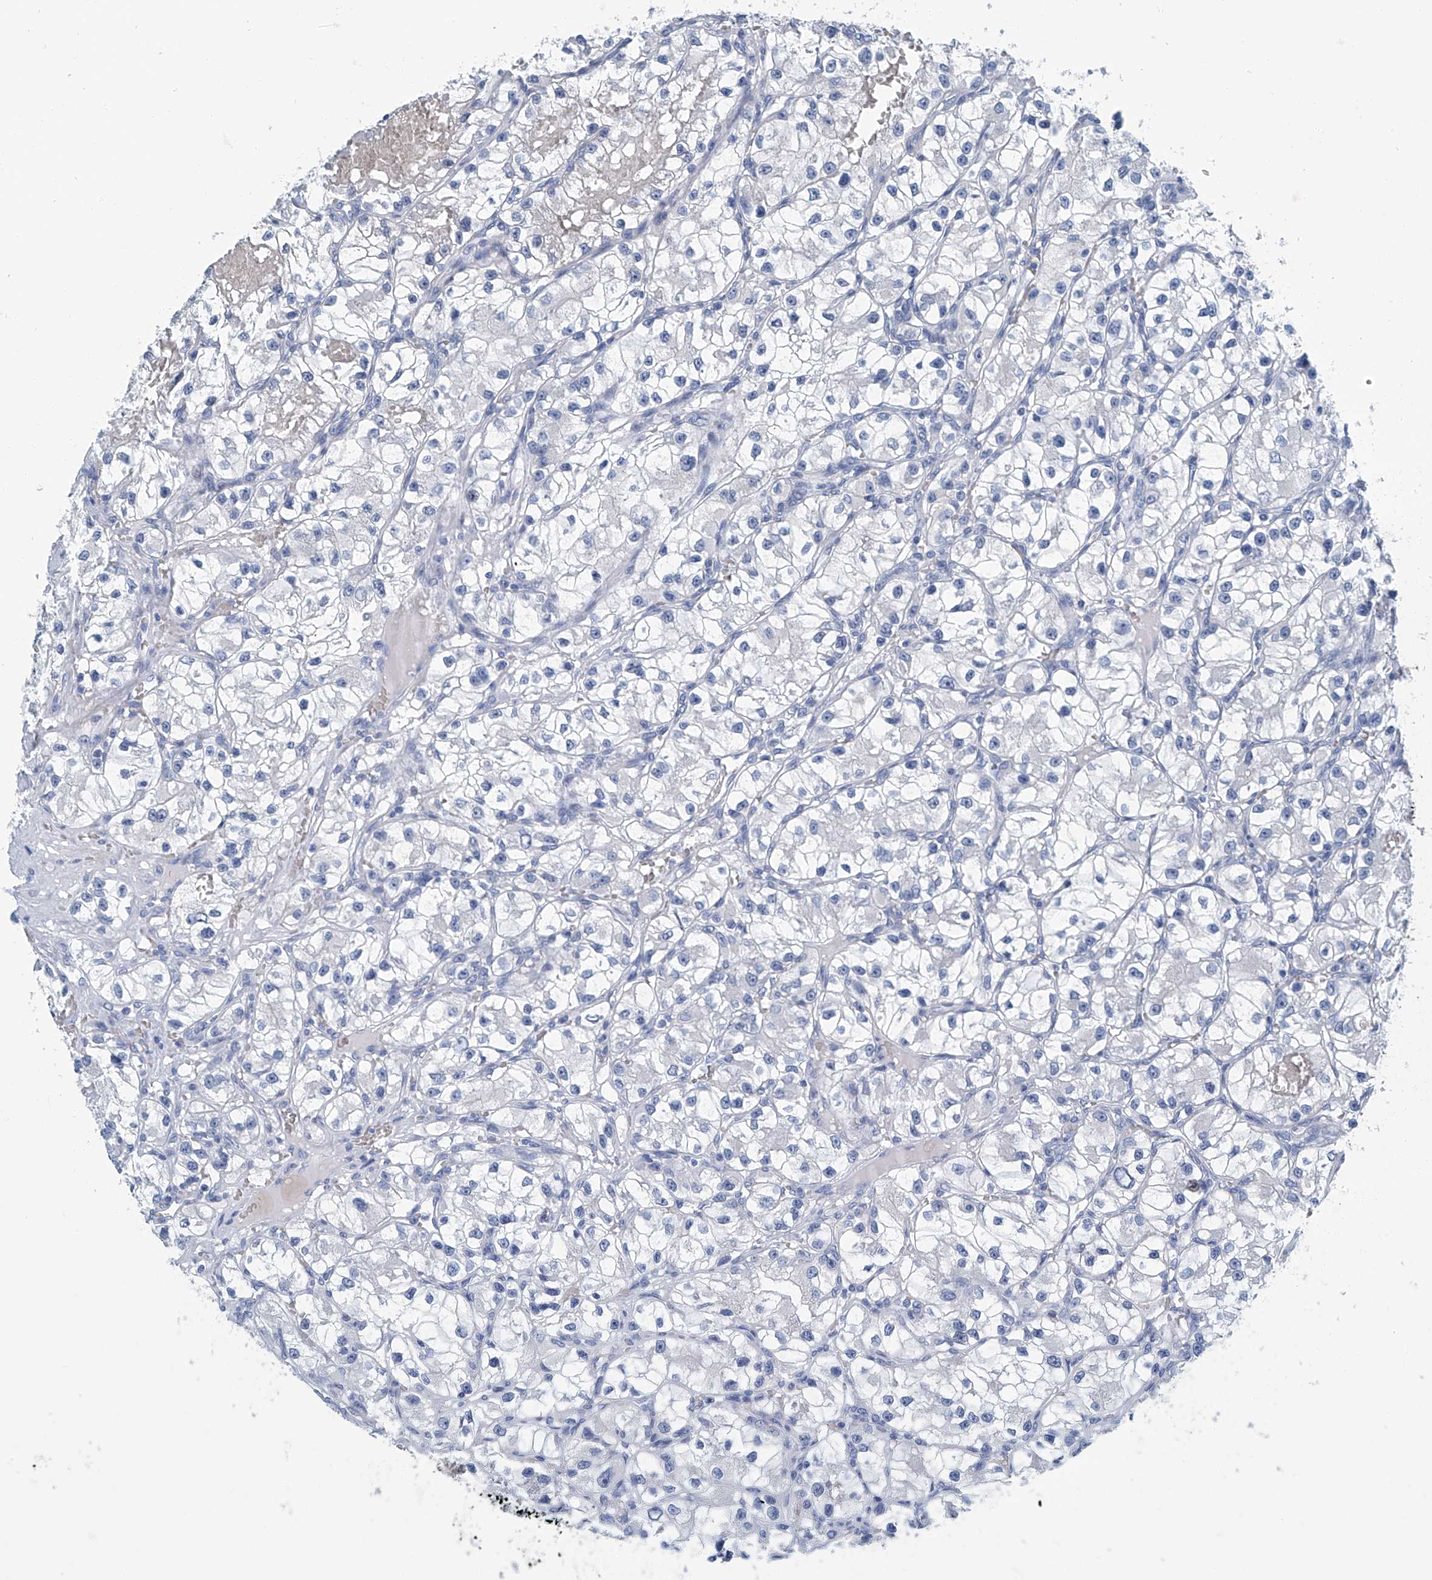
{"staining": {"intensity": "negative", "quantity": "none", "location": "none"}, "tissue": "renal cancer", "cell_type": "Tumor cells", "image_type": "cancer", "snomed": [{"axis": "morphology", "description": "Adenocarcinoma, NOS"}, {"axis": "topography", "description": "Kidney"}], "caption": "An IHC image of renal cancer (adenocarcinoma) is shown. There is no staining in tumor cells of renal cancer (adenocarcinoma).", "gene": "CYP2A7", "patient": {"sex": "female", "age": 57}}